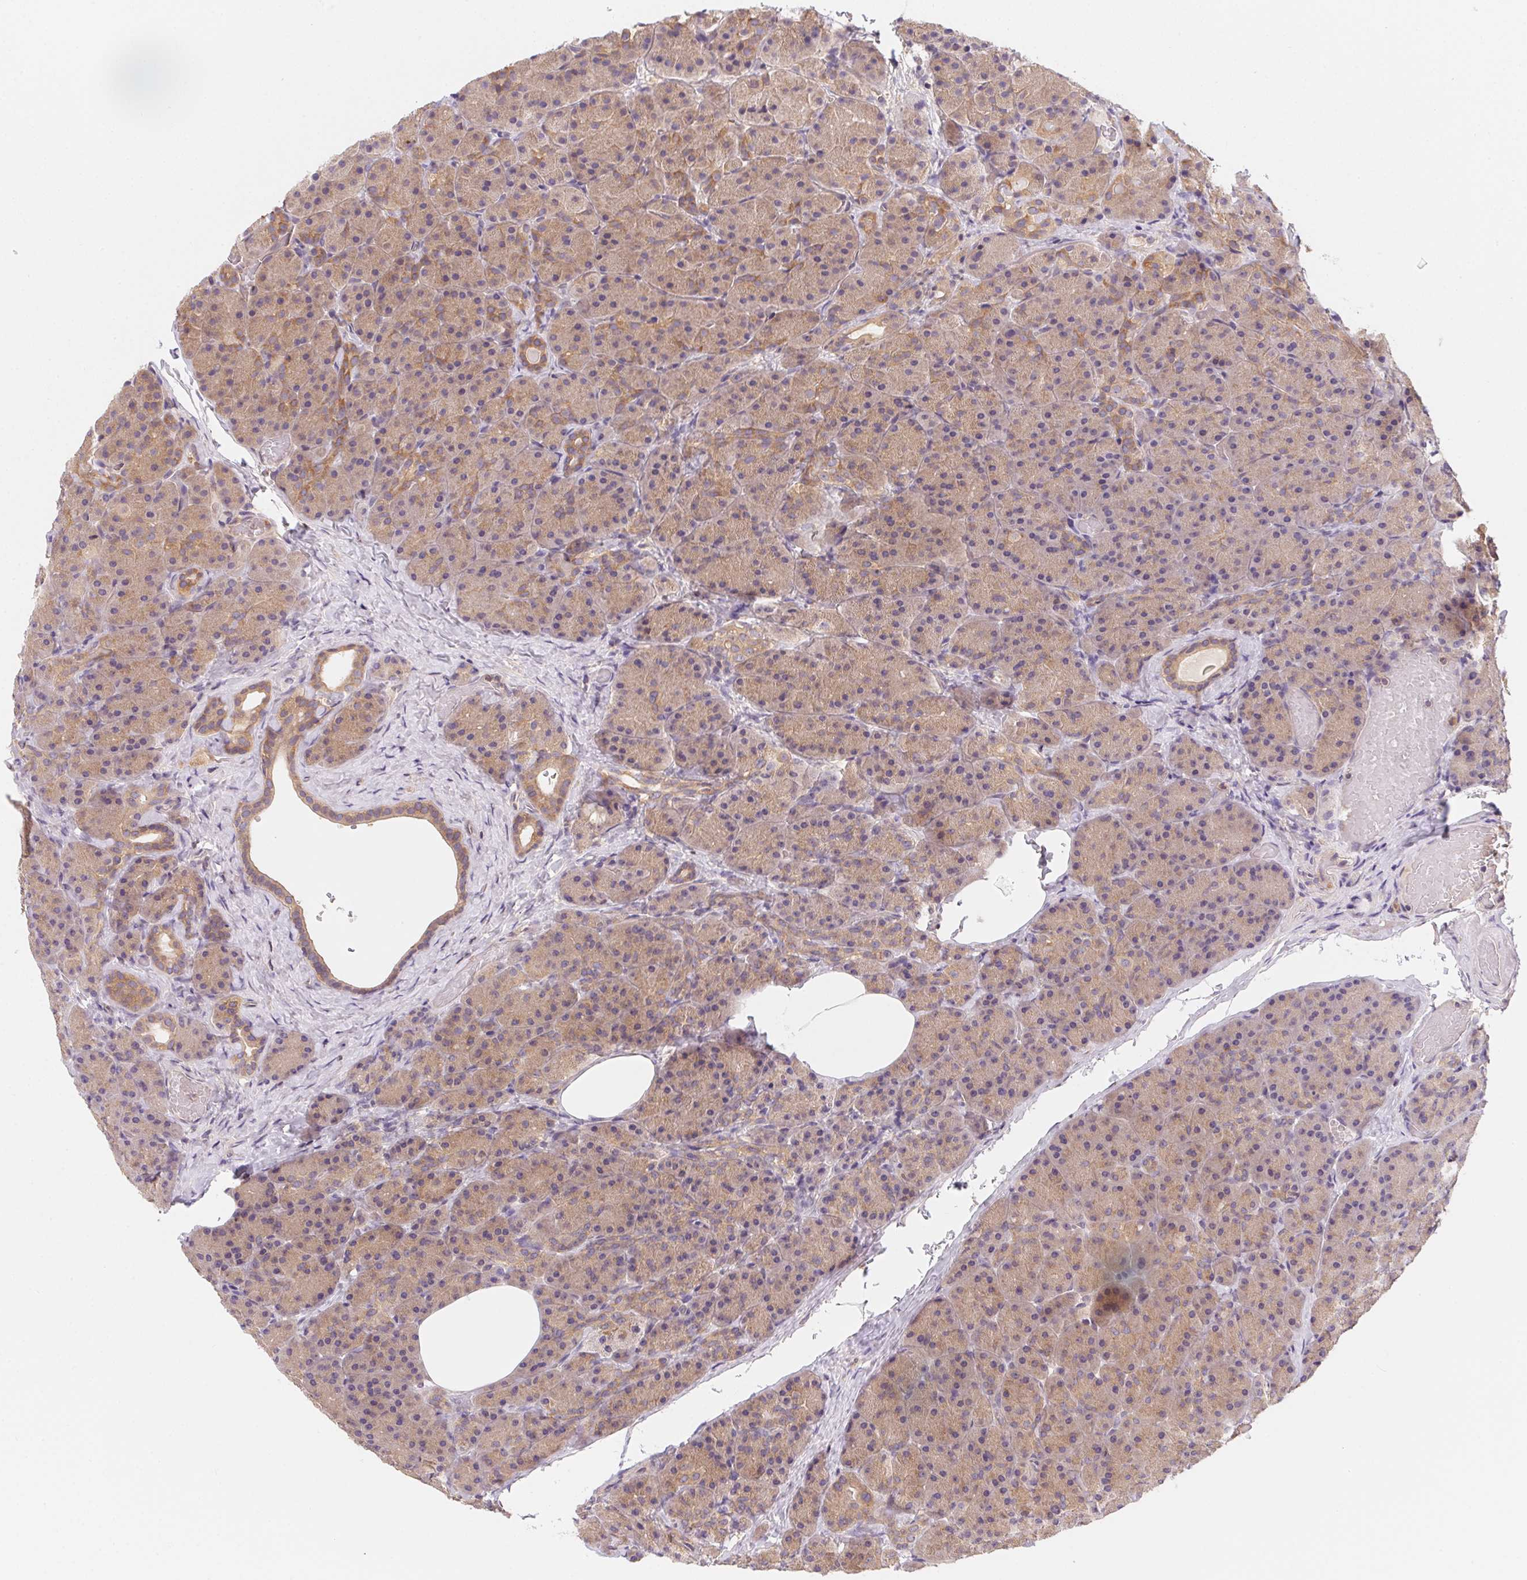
{"staining": {"intensity": "moderate", "quantity": "25%-75%", "location": "cytoplasmic/membranous"}, "tissue": "pancreas", "cell_type": "Exocrine glandular cells", "image_type": "normal", "snomed": [{"axis": "morphology", "description": "Normal tissue, NOS"}, {"axis": "topography", "description": "Pancreas"}], "caption": "Immunohistochemical staining of normal human pancreas shows medium levels of moderate cytoplasmic/membranous expression in about 25%-75% of exocrine glandular cells. (IHC, brightfield microscopy, high magnification).", "gene": "PRKAA1", "patient": {"sex": "male", "age": 57}}